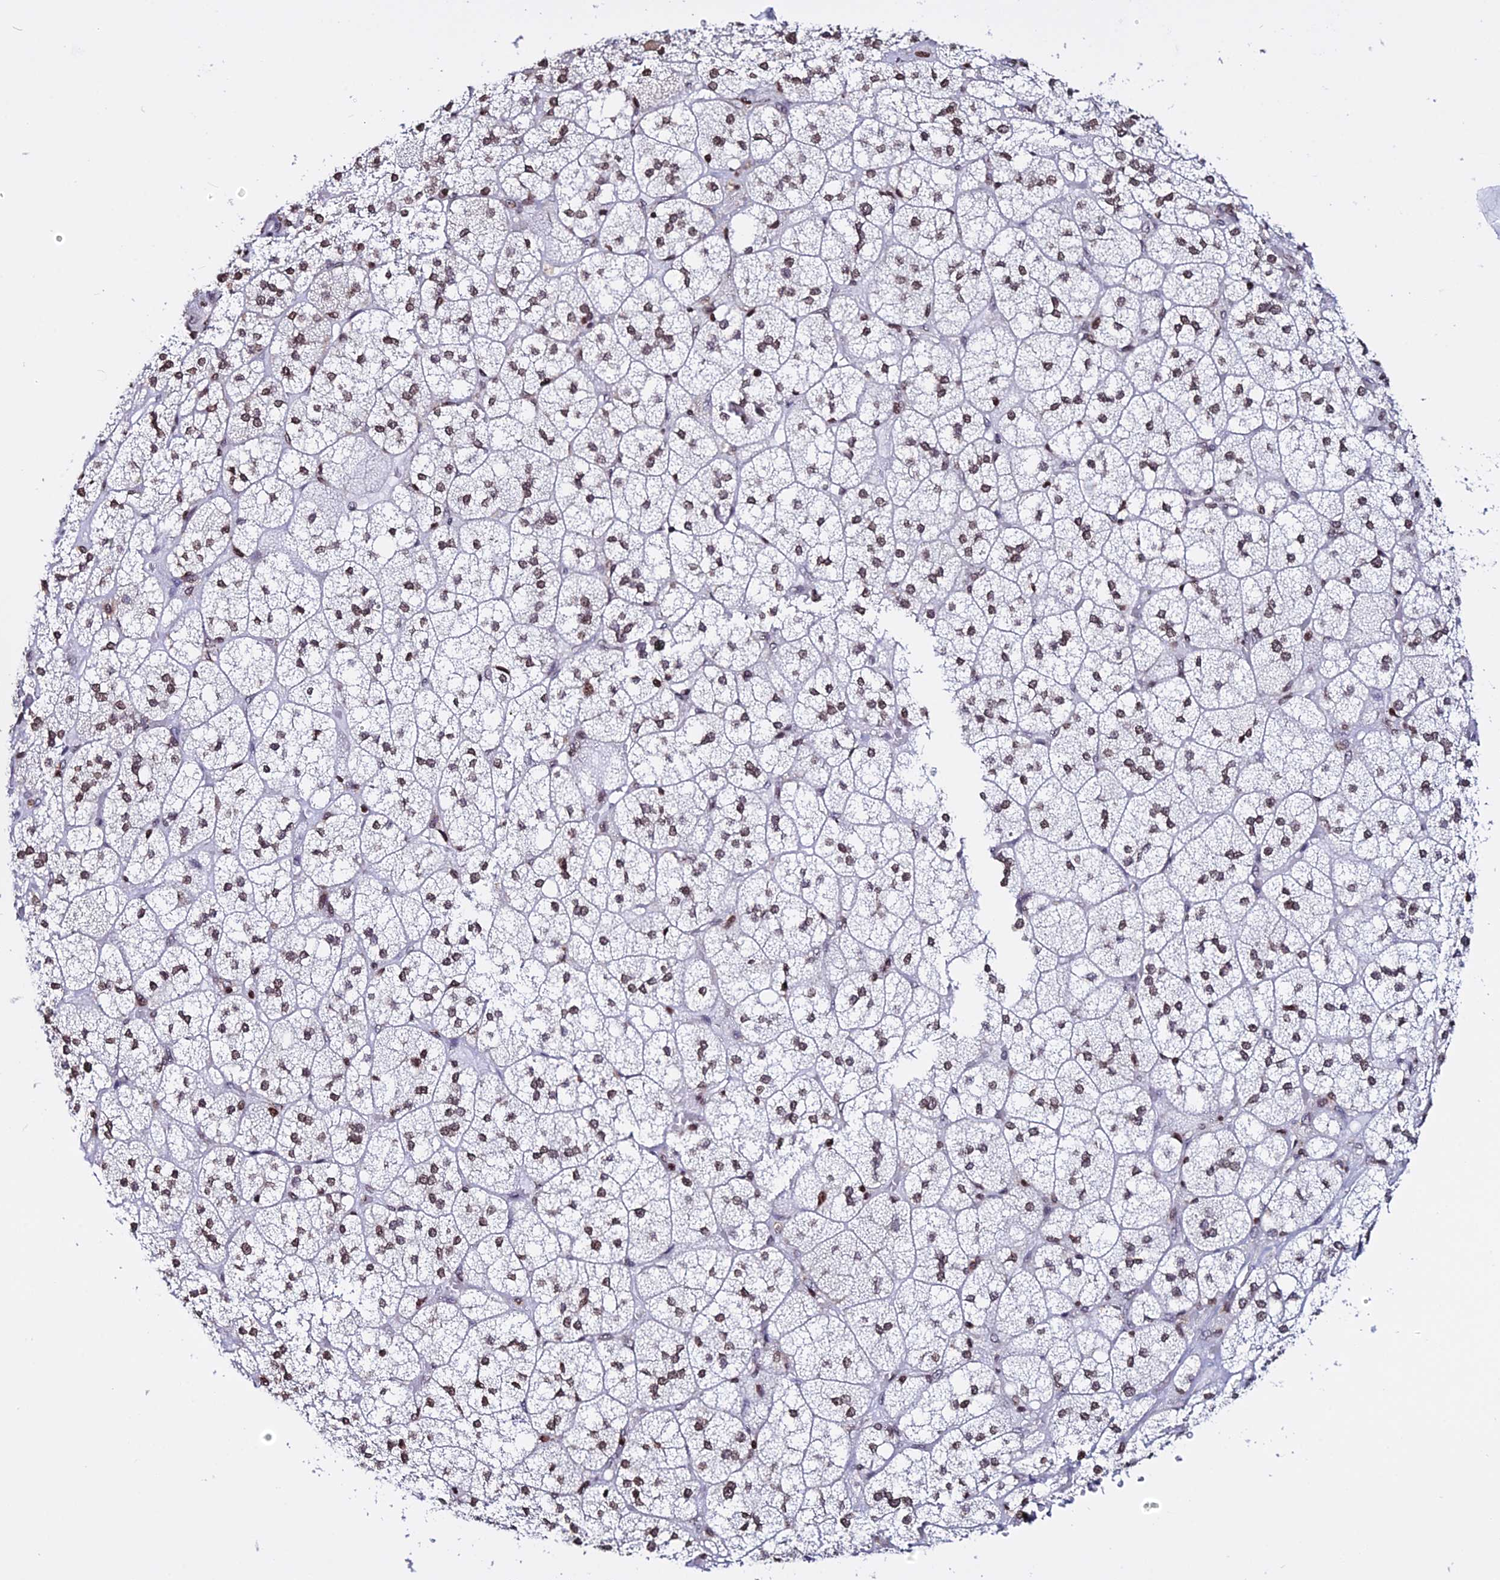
{"staining": {"intensity": "moderate", "quantity": ">75%", "location": "nuclear"}, "tissue": "adrenal gland", "cell_type": "Glandular cells", "image_type": "normal", "snomed": [{"axis": "morphology", "description": "Normal tissue, NOS"}, {"axis": "topography", "description": "Adrenal gland"}], "caption": "Protein expression analysis of unremarkable adrenal gland reveals moderate nuclear expression in about >75% of glandular cells. (DAB = brown stain, brightfield microscopy at high magnification).", "gene": "ENSG00000282988", "patient": {"sex": "male", "age": 61}}